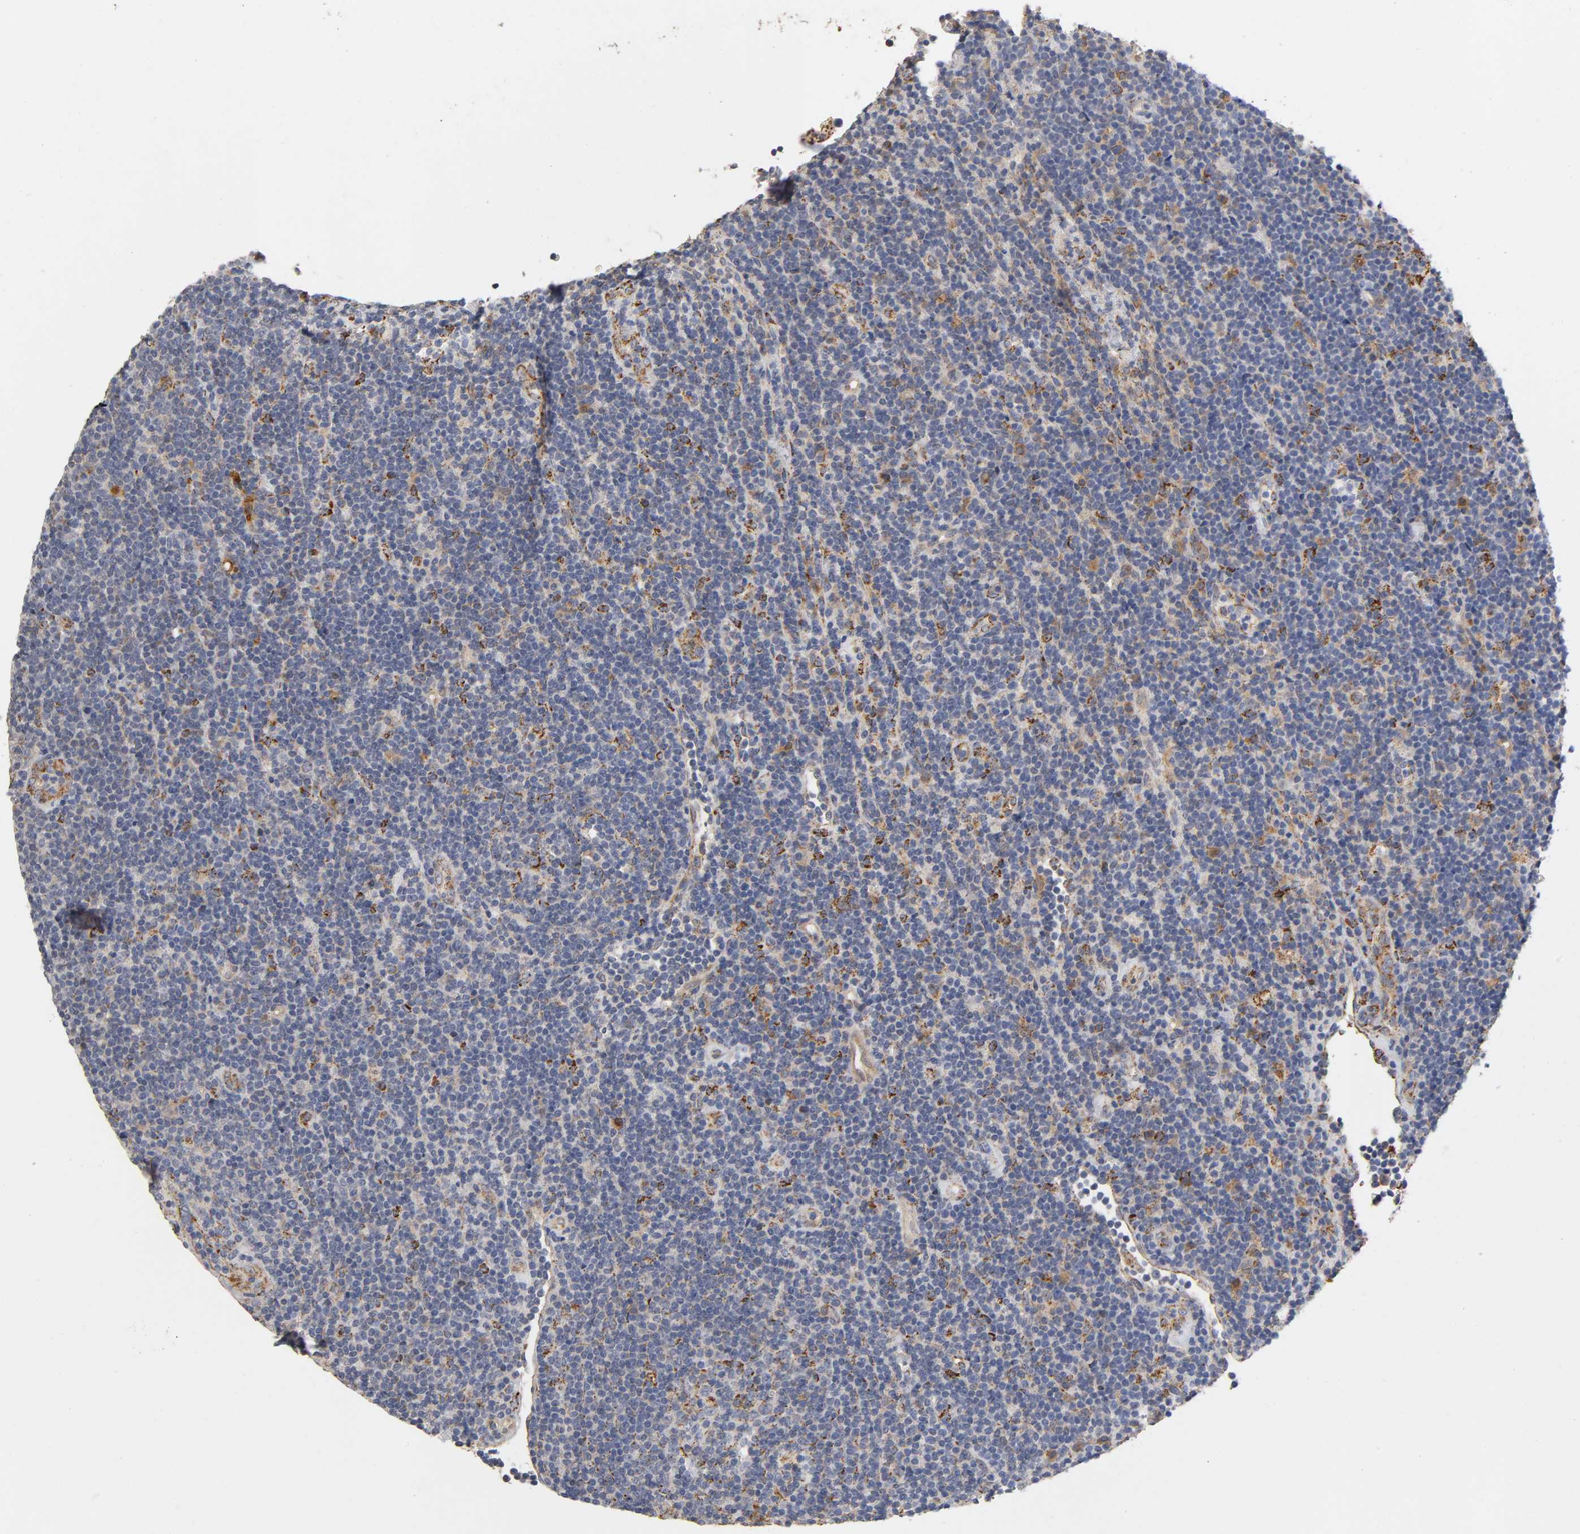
{"staining": {"intensity": "moderate", "quantity": "<25%", "location": "cytoplasmic/membranous"}, "tissue": "lymphoma", "cell_type": "Tumor cells", "image_type": "cancer", "snomed": [{"axis": "morphology", "description": "Malignant lymphoma, non-Hodgkin's type, Low grade"}, {"axis": "topography", "description": "Lymph node"}], "caption": "IHC micrograph of low-grade malignant lymphoma, non-Hodgkin's type stained for a protein (brown), which reveals low levels of moderate cytoplasmic/membranous staining in approximately <25% of tumor cells.", "gene": "ISG15", "patient": {"sex": "male", "age": 70}}